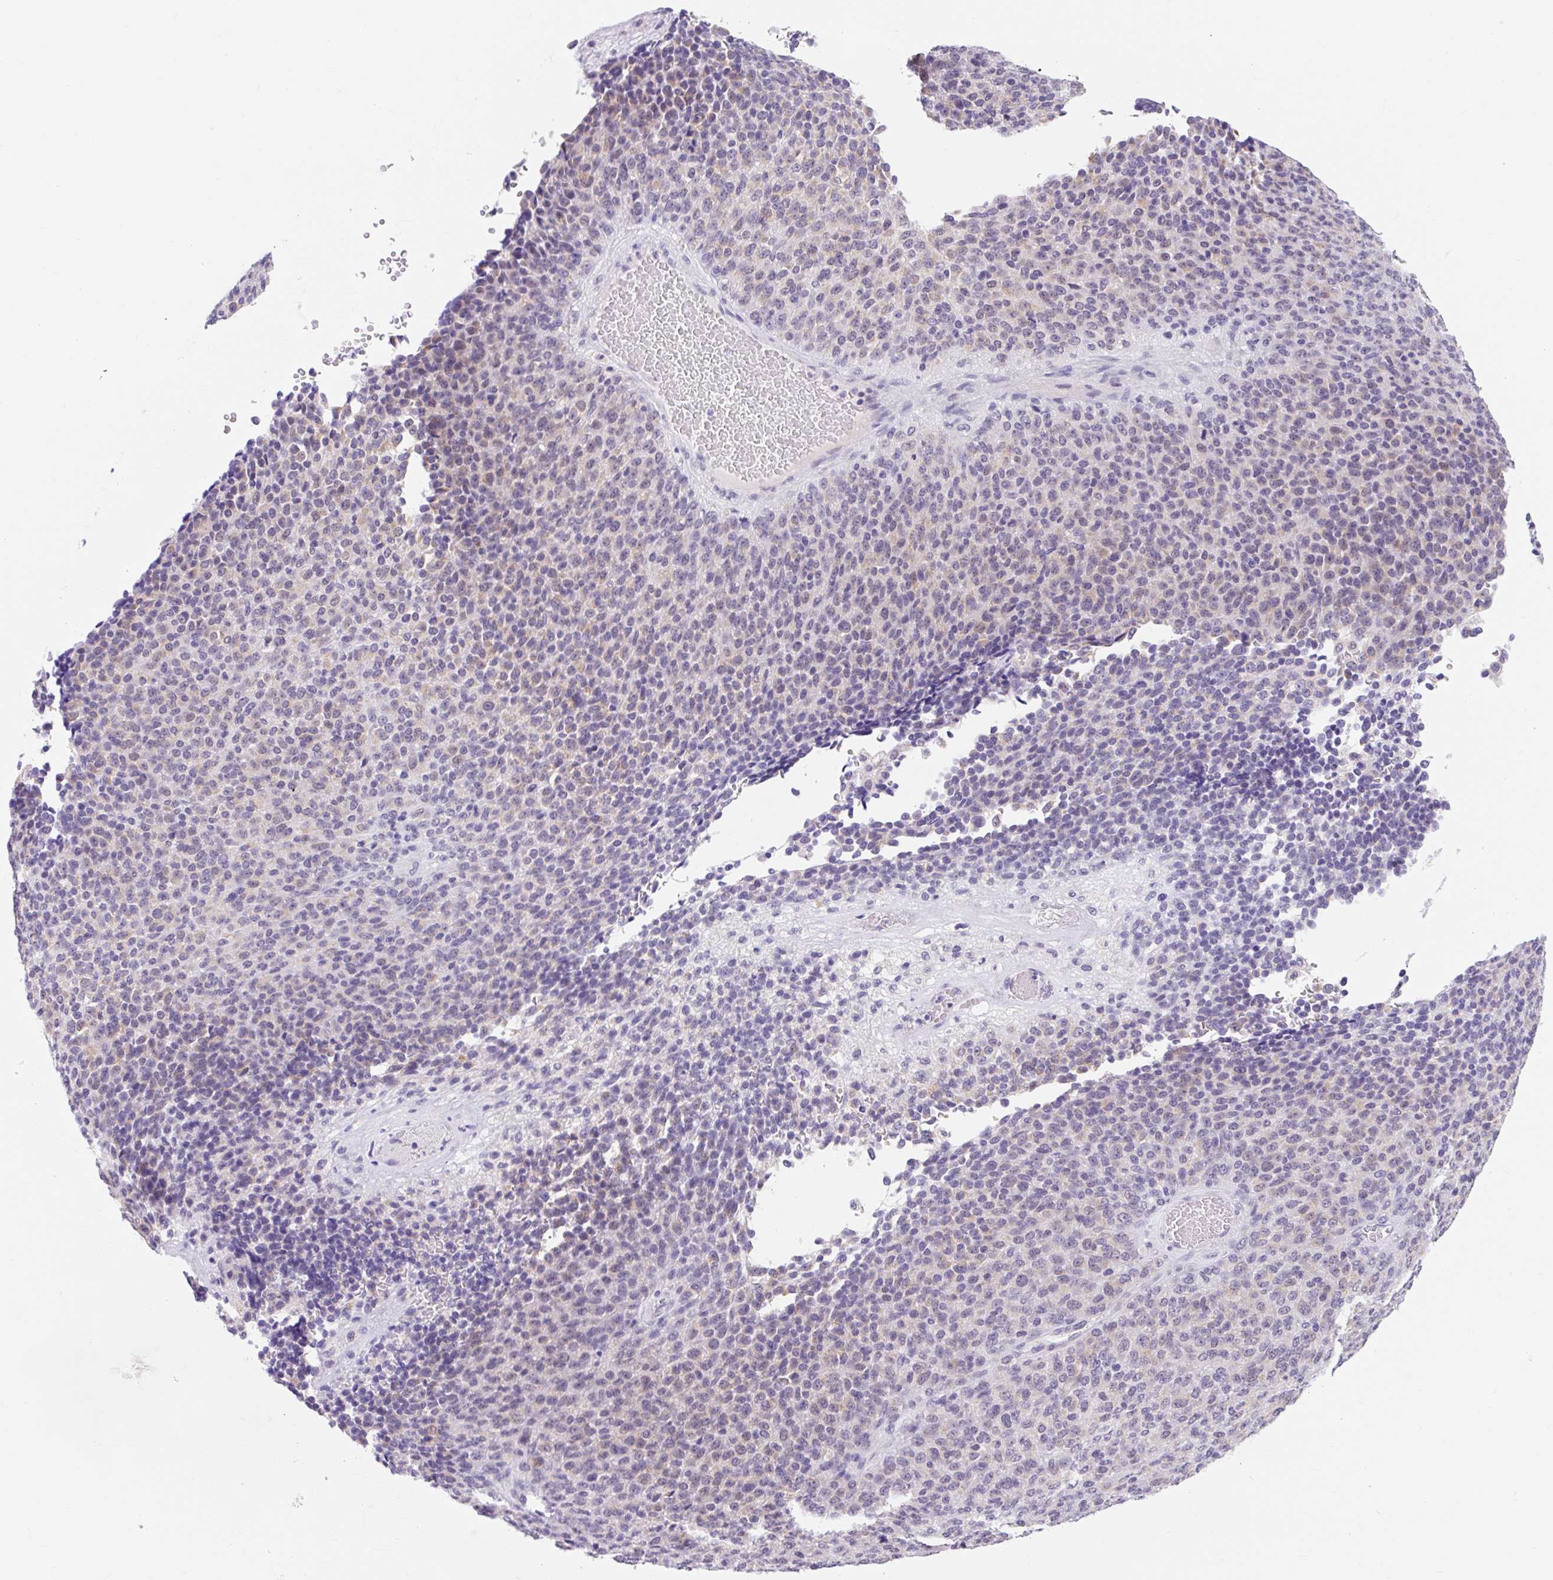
{"staining": {"intensity": "weak", "quantity": "<25%", "location": "cytoplasmic/membranous"}, "tissue": "melanoma", "cell_type": "Tumor cells", "image_type": "cancer", "snomed": [{"axis": "morphology", "description": "Malignant melanoma, Metastatic site"}, {"axis": "topography", "description": "Brain"}], "caption": "The histopathology image displays no staining of tumor cells in malignant melanoma (metastatic site).", "gene": "ITPK1", "patient": {"sex": "female", "age": 56}}